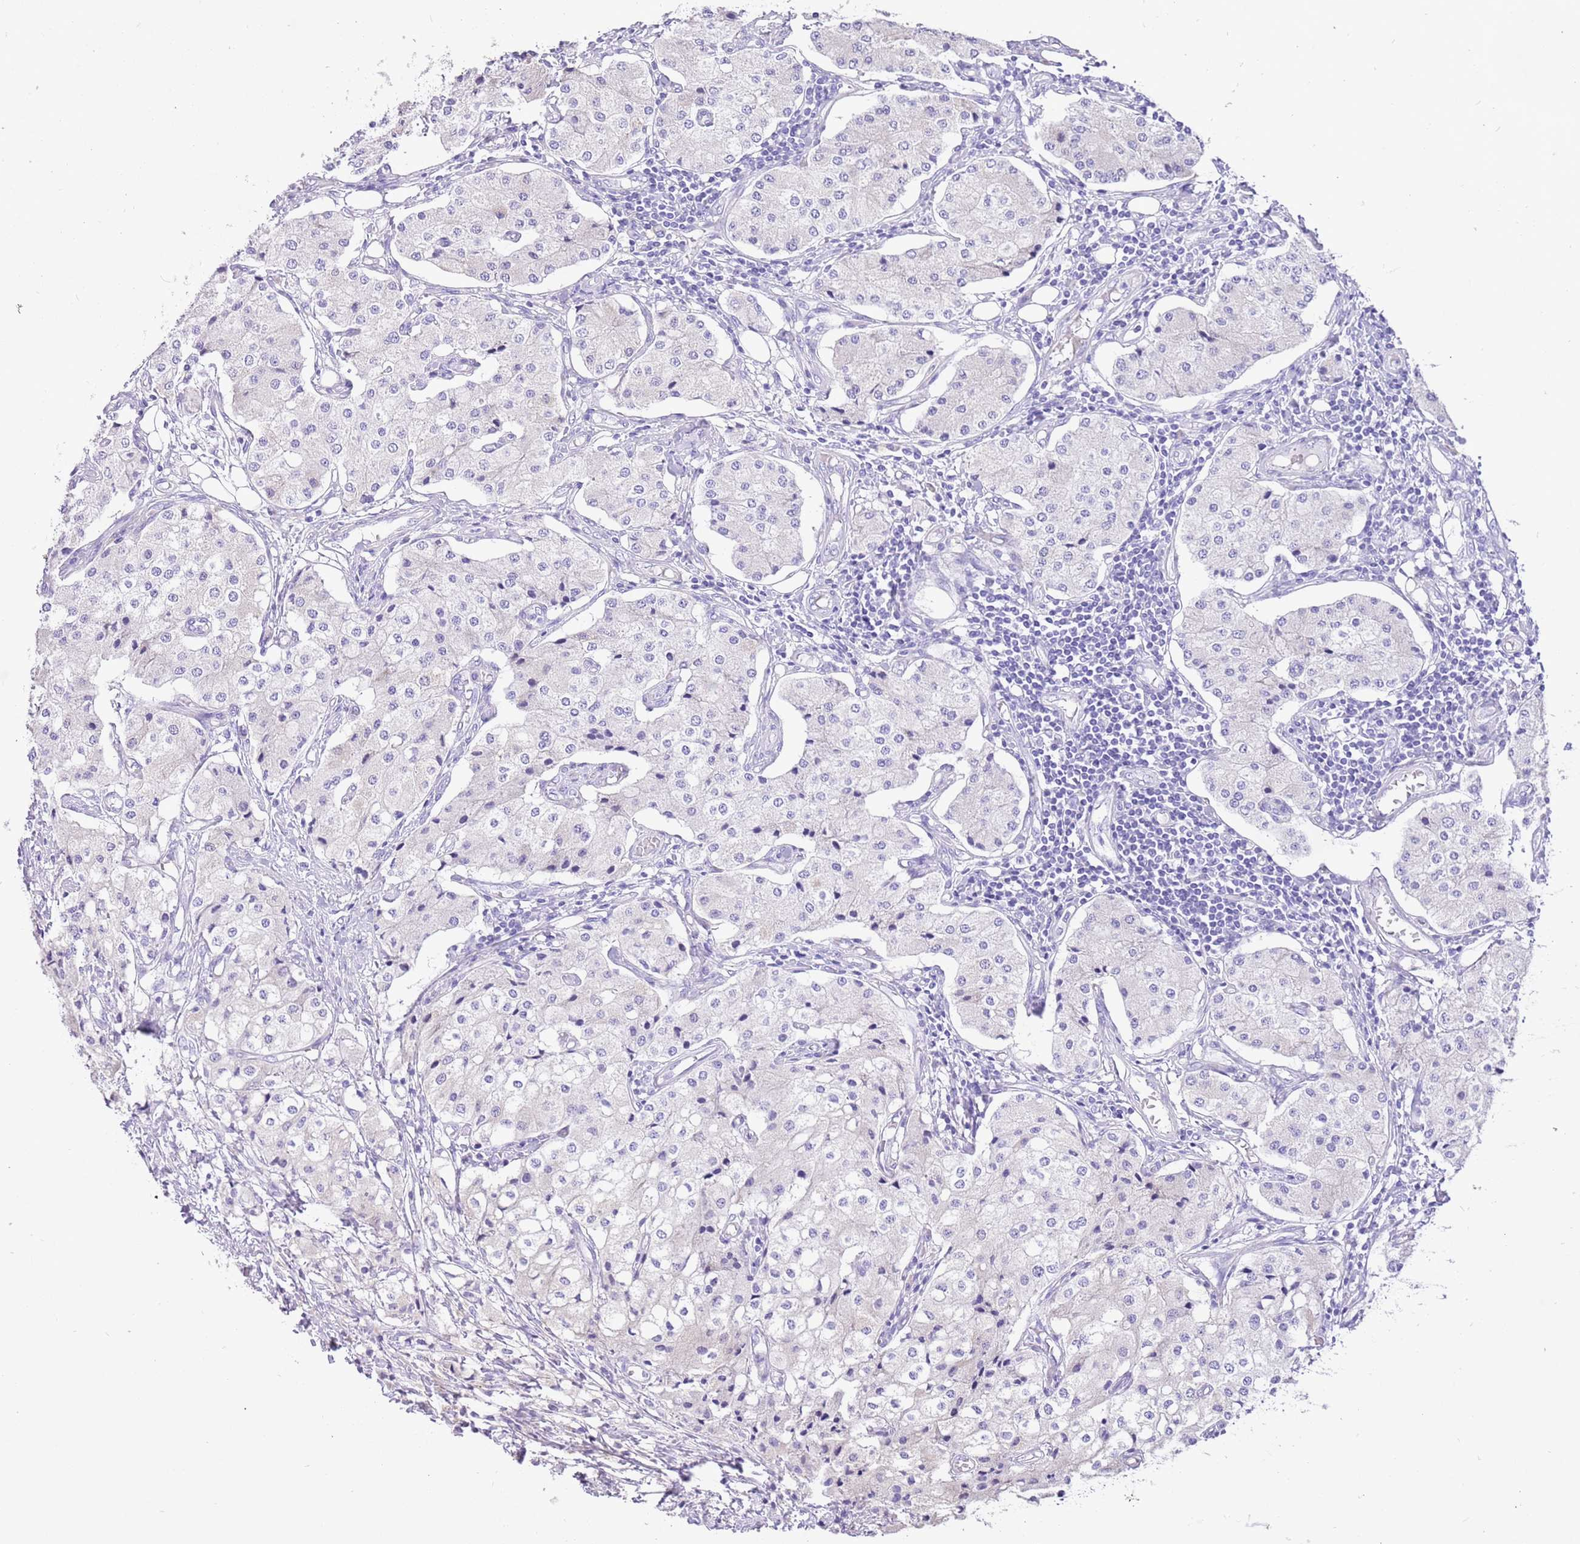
{"staining": {"intensity": "negative", "quantity": "none", "location": "none"}, "tissue": "carcinoid", "cell_type": "Tumor cells", "image_type": "cancer", "snomed": [{"axis": "morphology", "description": "Carcinoid, malignant, NOS"}, {"axis": "topography", "description": "Colon"}], "caption": "A high-resolution histopathology image shows immunohistochemistry staining of carcinoid (malignant), which reveals no significant staining in tumor cells.", "gene": "R3HDM4", "patient": {"sex": "female", "age": 52}}